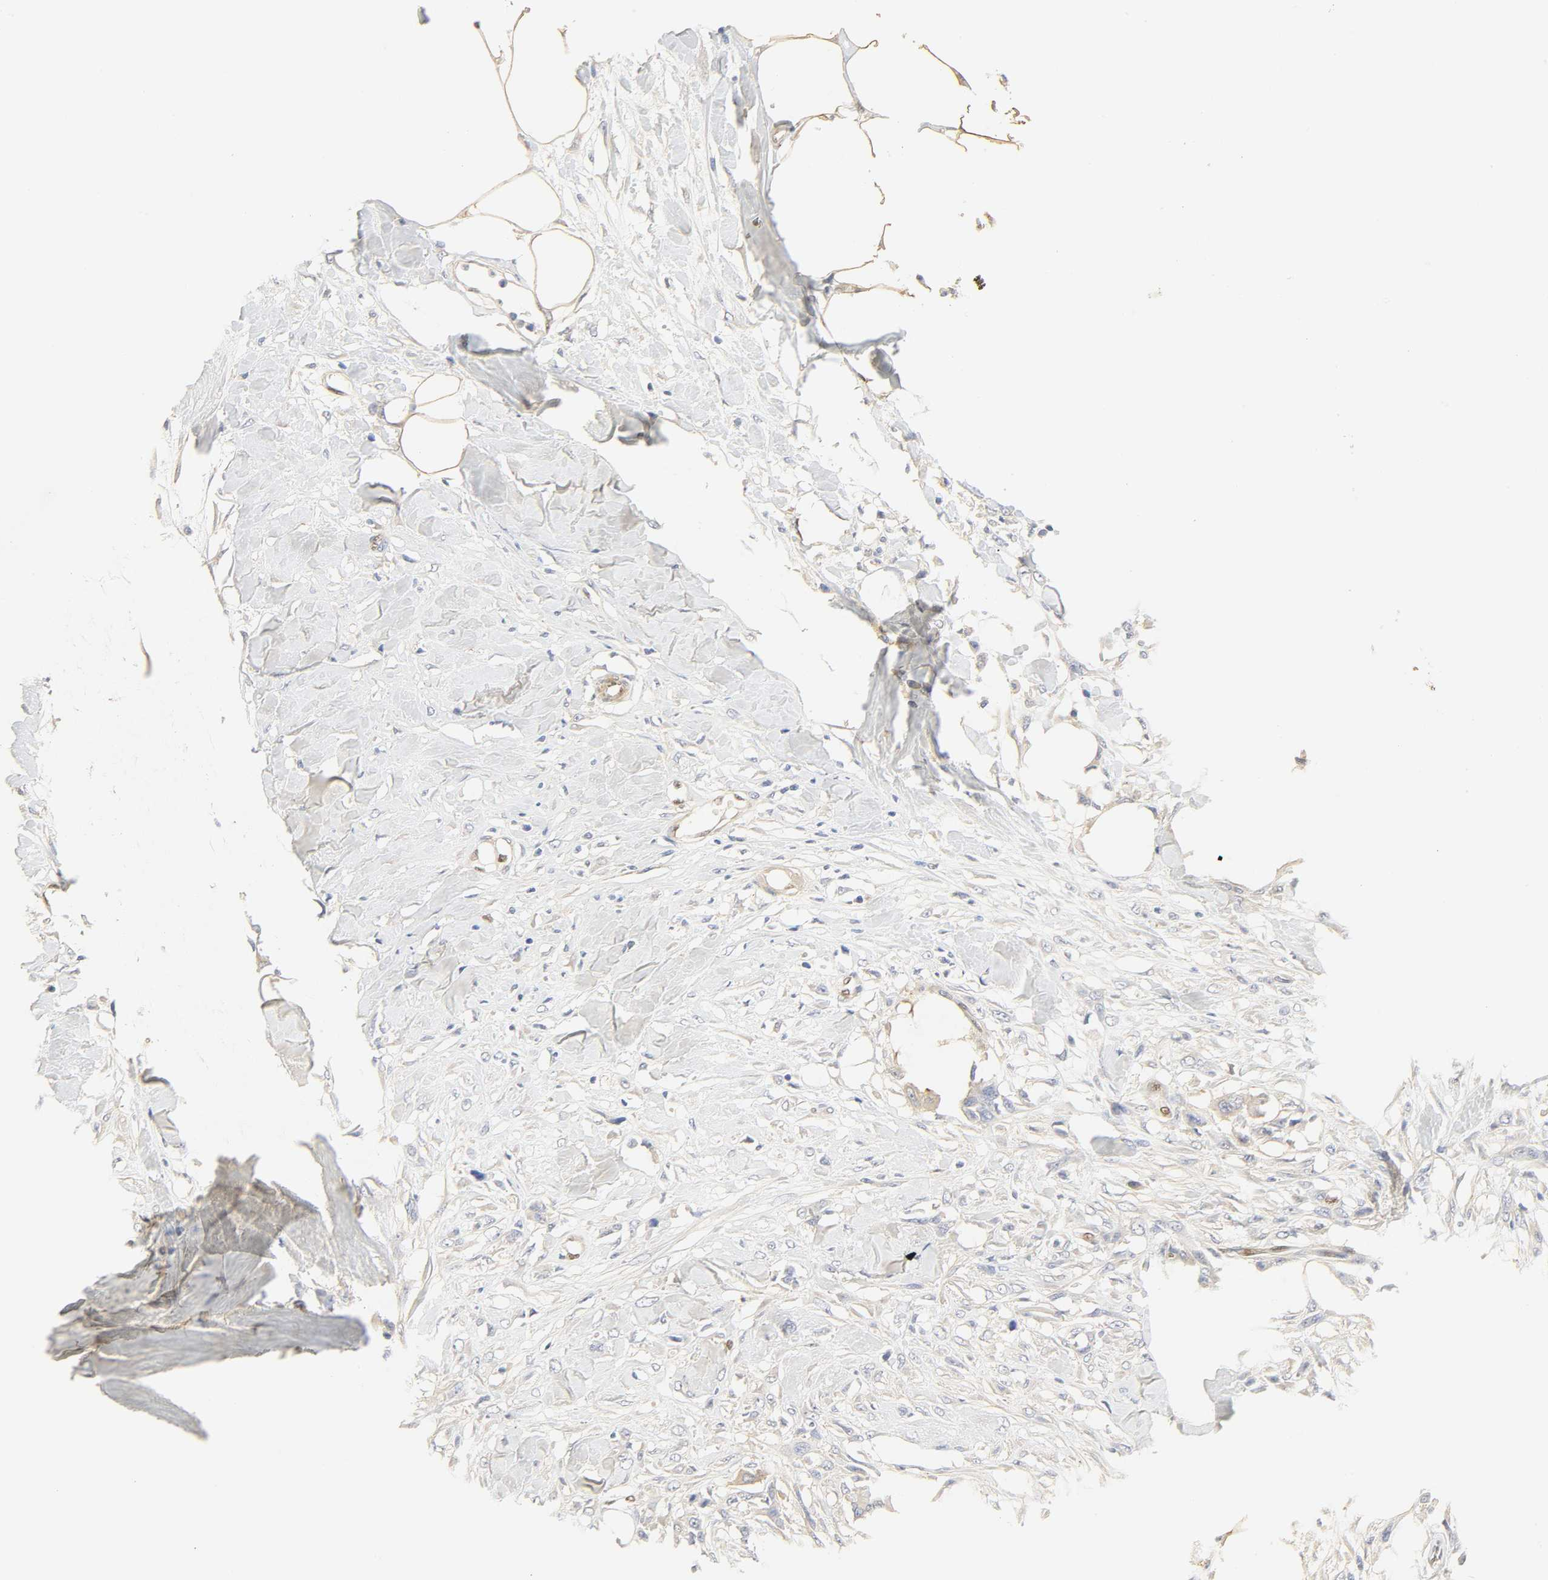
{"staining": {"intensity": "negative", "quantity": "none", "location": "none"}, "tissue": "skin cancer", "cell_type": "Tumor cells", "image_type": "cancer", "snomed": [{"axis": "morphology", "description": "Normal tissue, NOS"}, {"axis": "morphology", "description": "Squamous cell carcinoma, NOS"}, {"axis": "topography", "description": "Skin"}], "caption": "There is no significant staining in tumor cells of skin cancer (squamous cell carcinoma).", "gene": "BORCS8-MEF2B", "patient": {"sex": "female", "age": 59}}